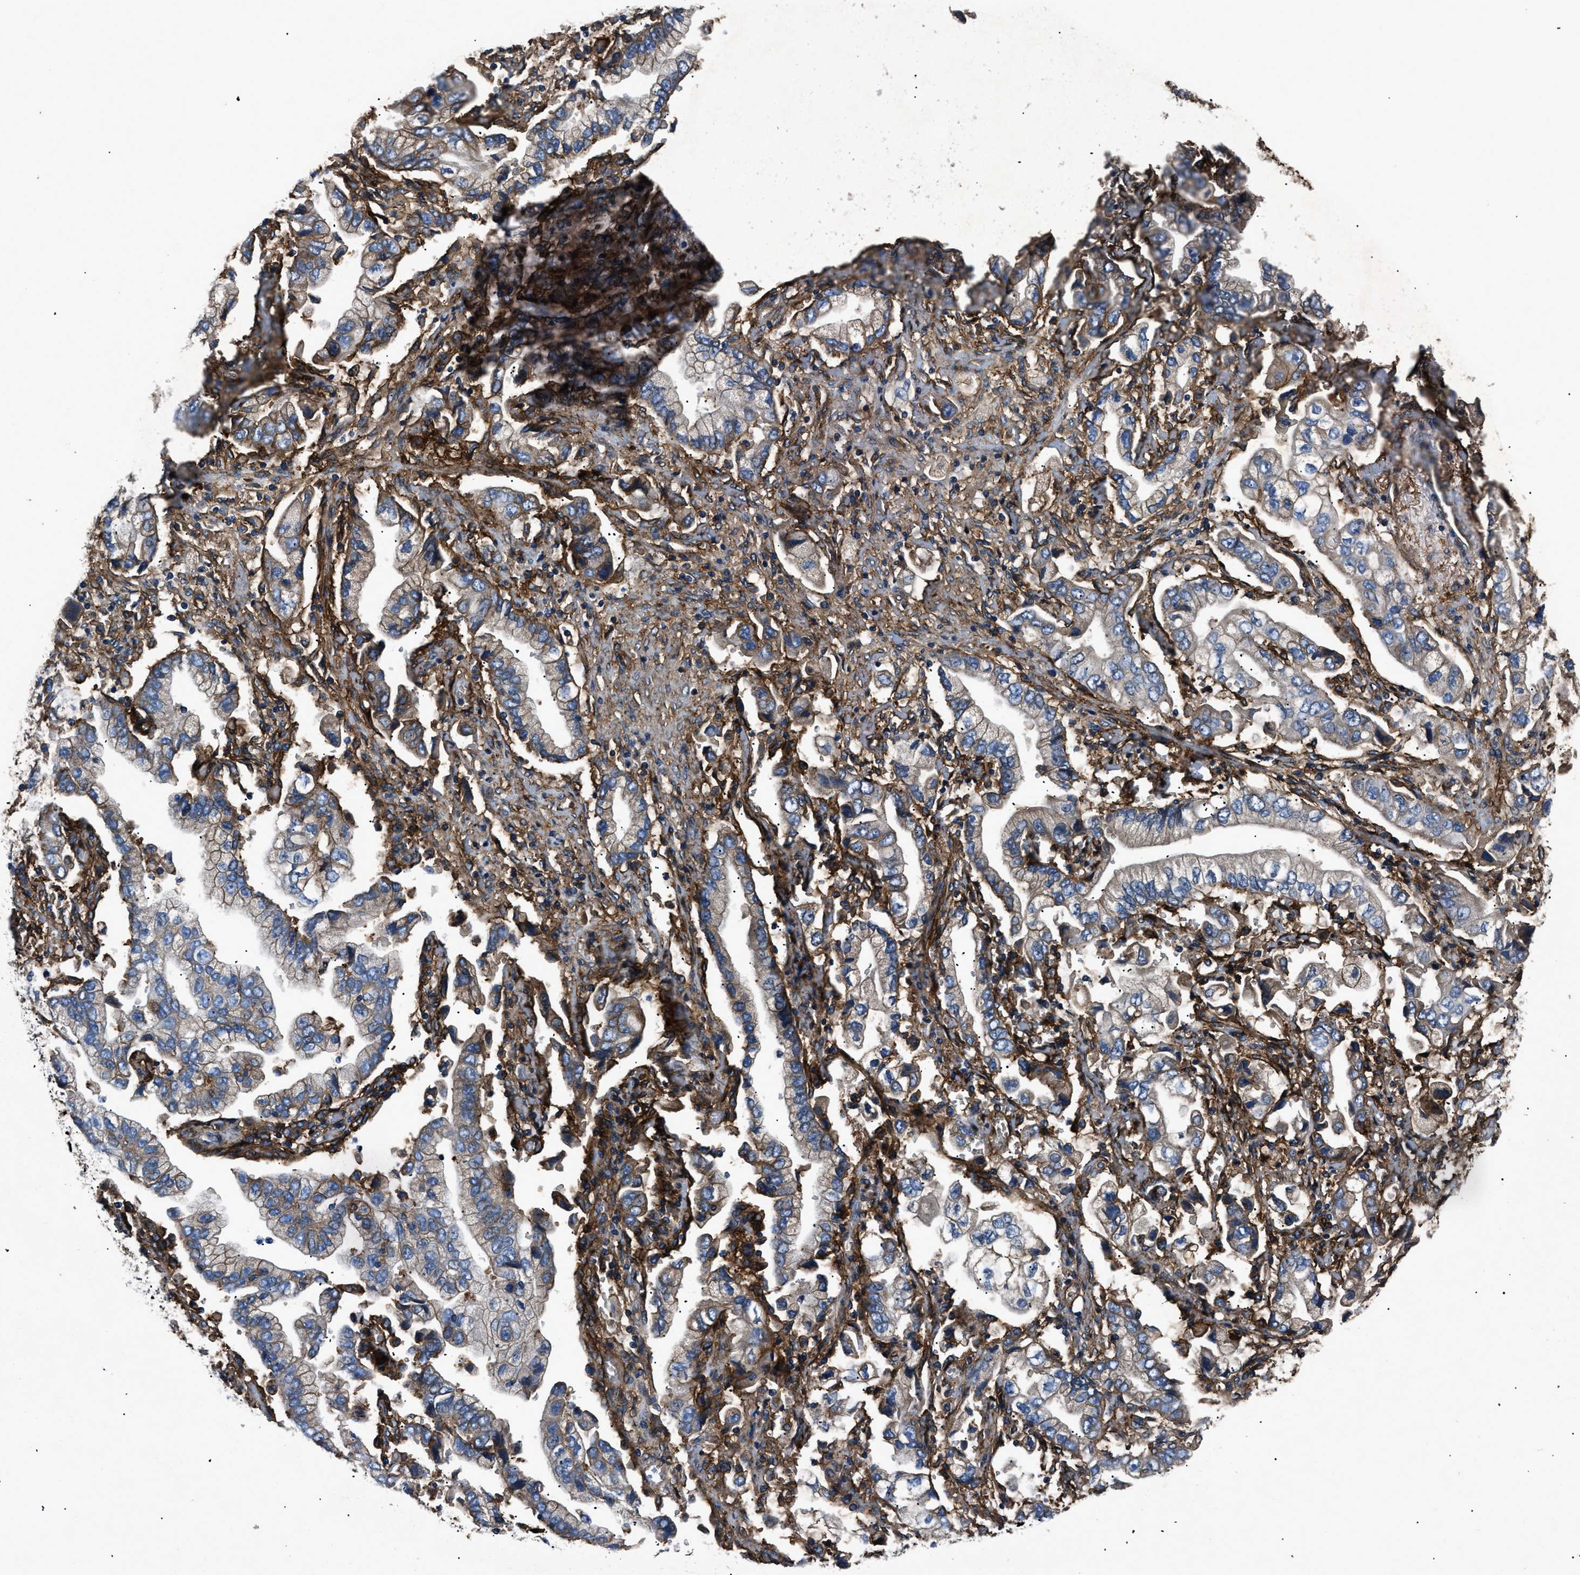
{"staining": {"intensity": "negative", "quantity": "none", "location": "none"}, "tissue": "stomach cancer", "cell_type": "Tumor cells", "image_type": "cancer", "snomed": [{"axis": "morphology", "description": "Normal tissue, NOS"}, {"axis": "morphology", "description": "Adenocarcinoma, NOS"}, {"axis": "topography", "description": "Stomach"}], "caption": "The histopathology image reveals no significant positivity in tumor cells of stomach adenocarcinoma. (DAB immunohistochemistry (IHC) with hematoxylin counter stain).", "gene": "CD276", "patient": {"sex": "male", "age": 62}}